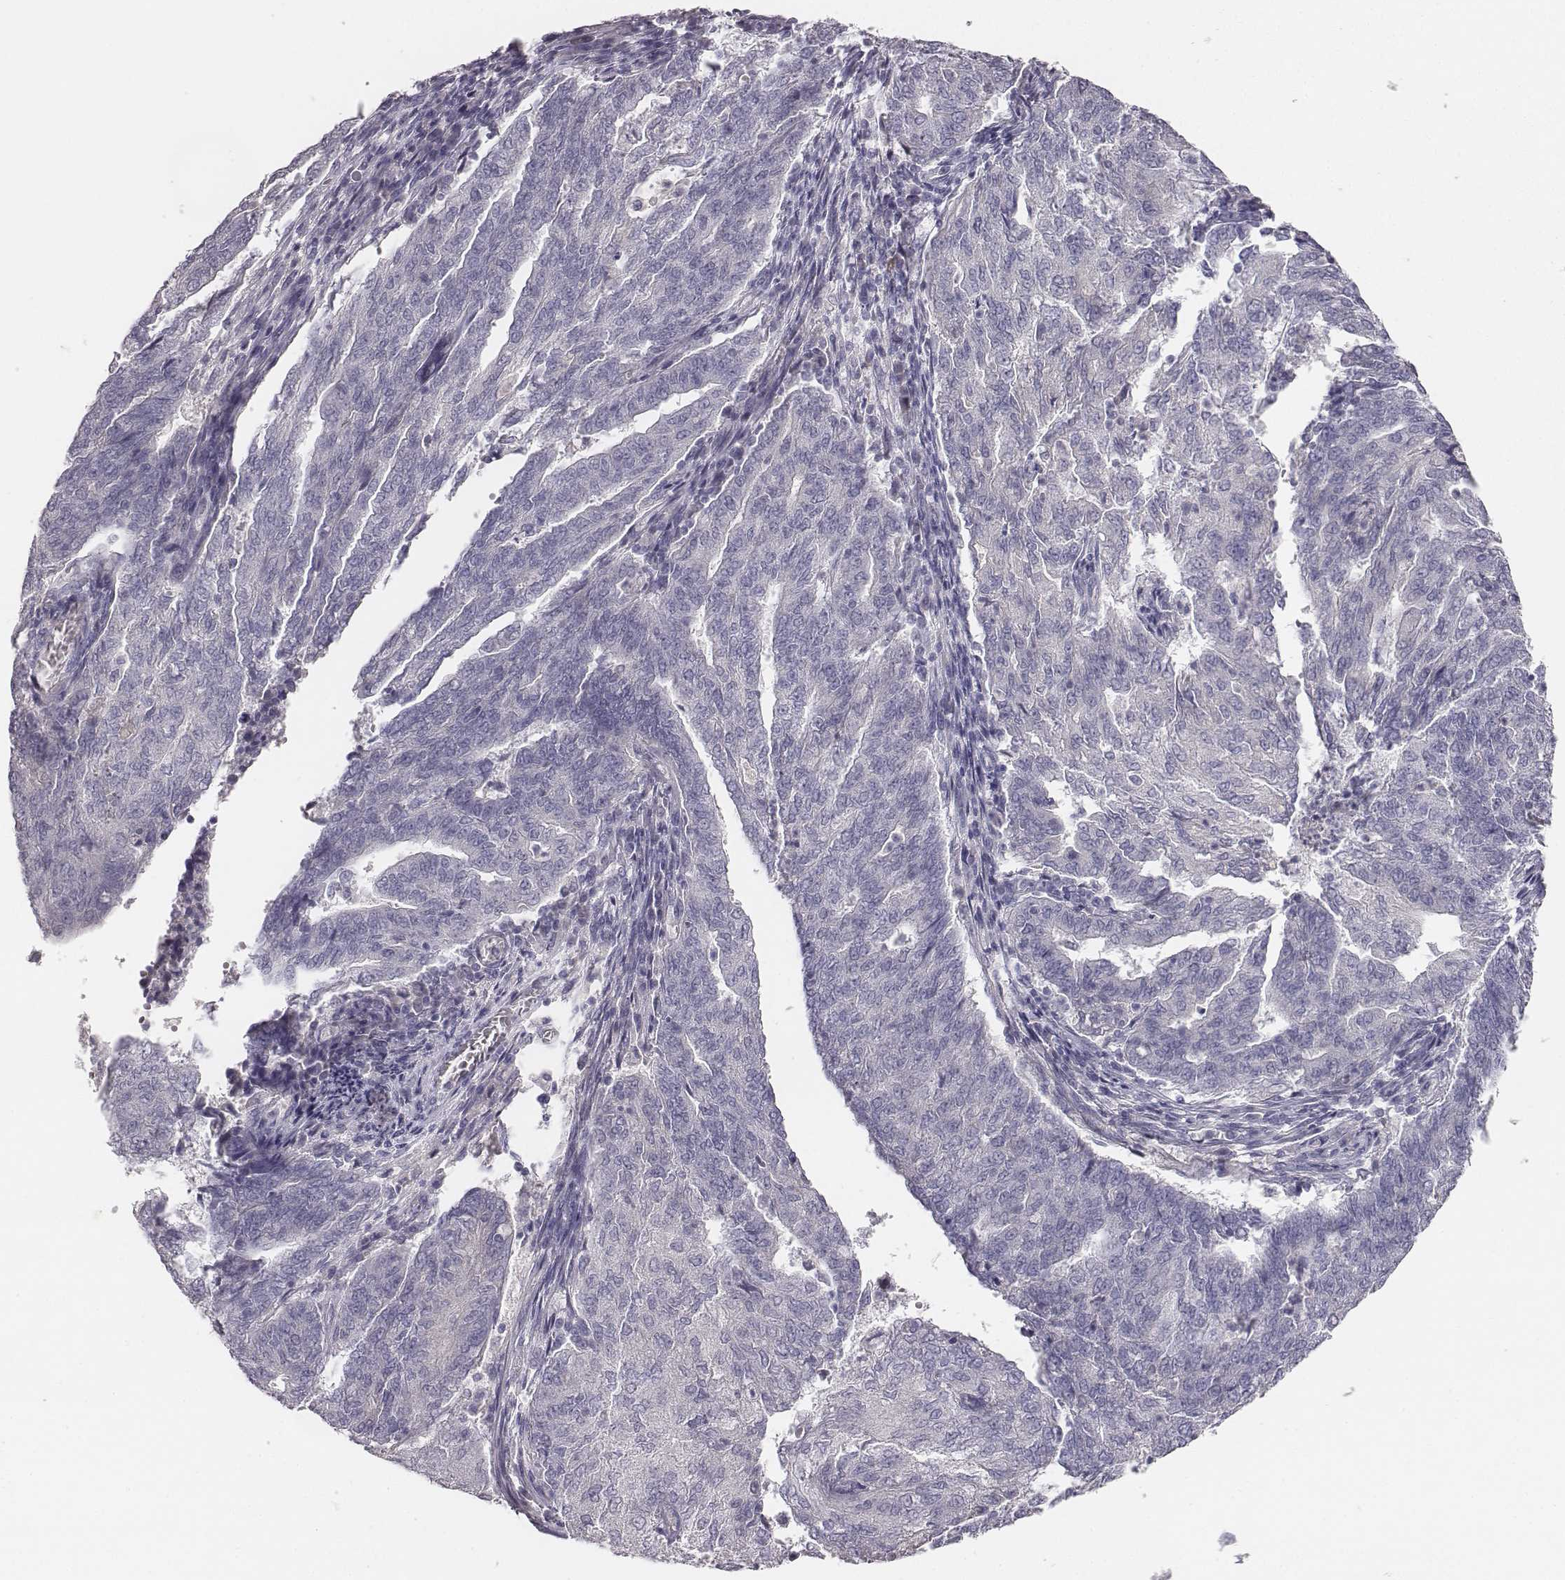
{"staining": {"intensity": "negative", "quantity": "none", "location": "none"}, "tissue": "endometrial cancer", "cell_type": "Tumor cells", "image_type": "cancer", "snomed": [{"axis": "morphology", "description": "Adenocarcinoma, NOS"}, {"axis": "topography", "description": "Endometrium"}], "caption": "Tumor cells show no significant expression in endometrial cancer.", "gene": "MYH6", "patient": {"sex": "female", "age": 82}}